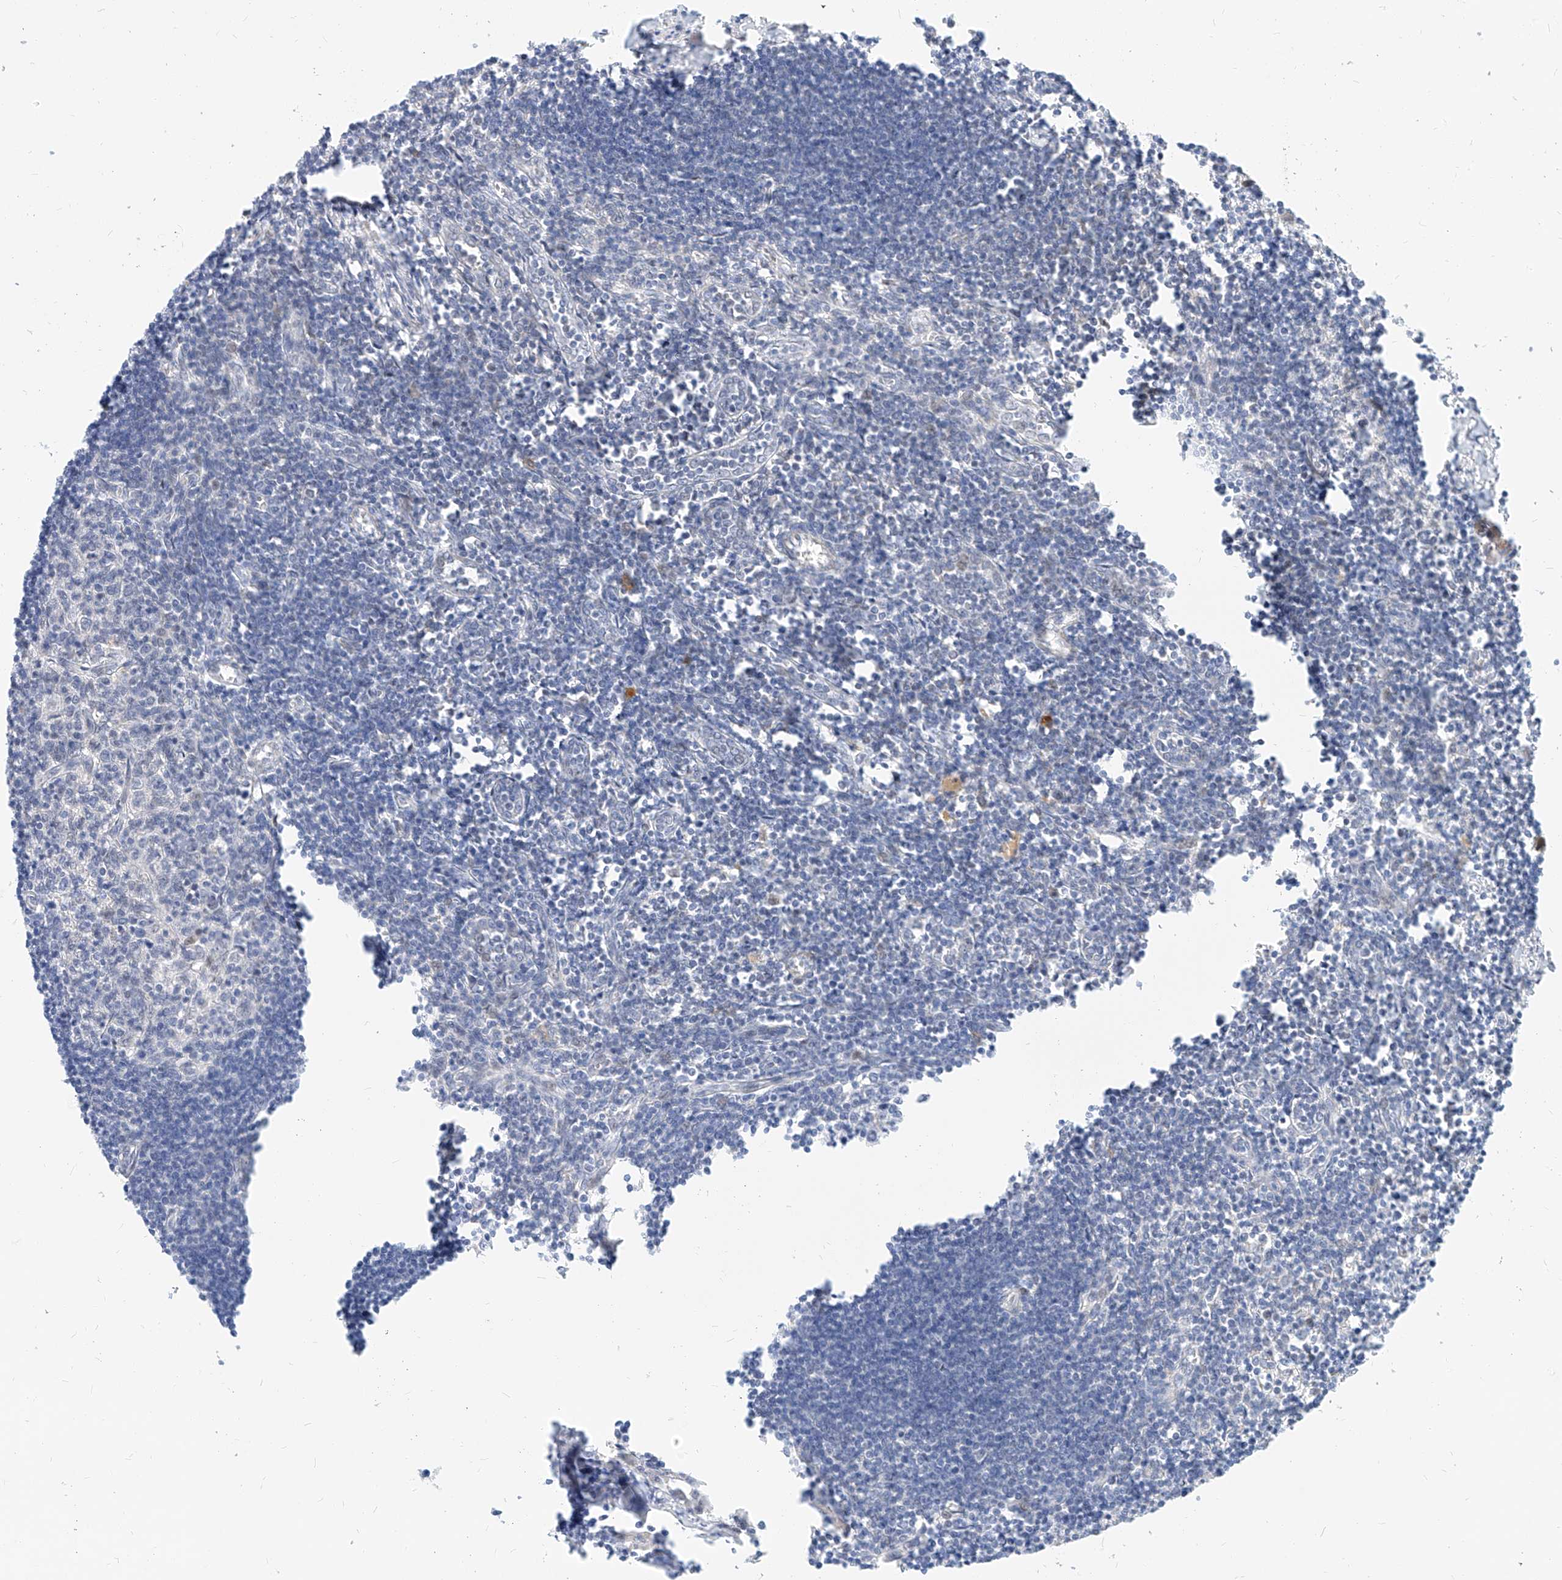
{"staining": {"intensity": "moderate", "quantity": "<25%", "location": "nuclear"}, "tissue": "lymph node", "cell_type": "Germinal center cells", "image_type": "normal", "snomed": [{"axis": "morphology", "description": "Normal tissue, NOS"}, {"axis": "morphology", "description": "Malignant melanoma, Metastatic site"}, {"axis": "topography", "description": "Lymph node"}], "caption": "Immunohistochemical staining of benign human lymph node shows moderate nuclear protein positivity in about <25% of germinal center cells.", "gene": "CBX8", "patient": {"sex": "male", "age": 41}}